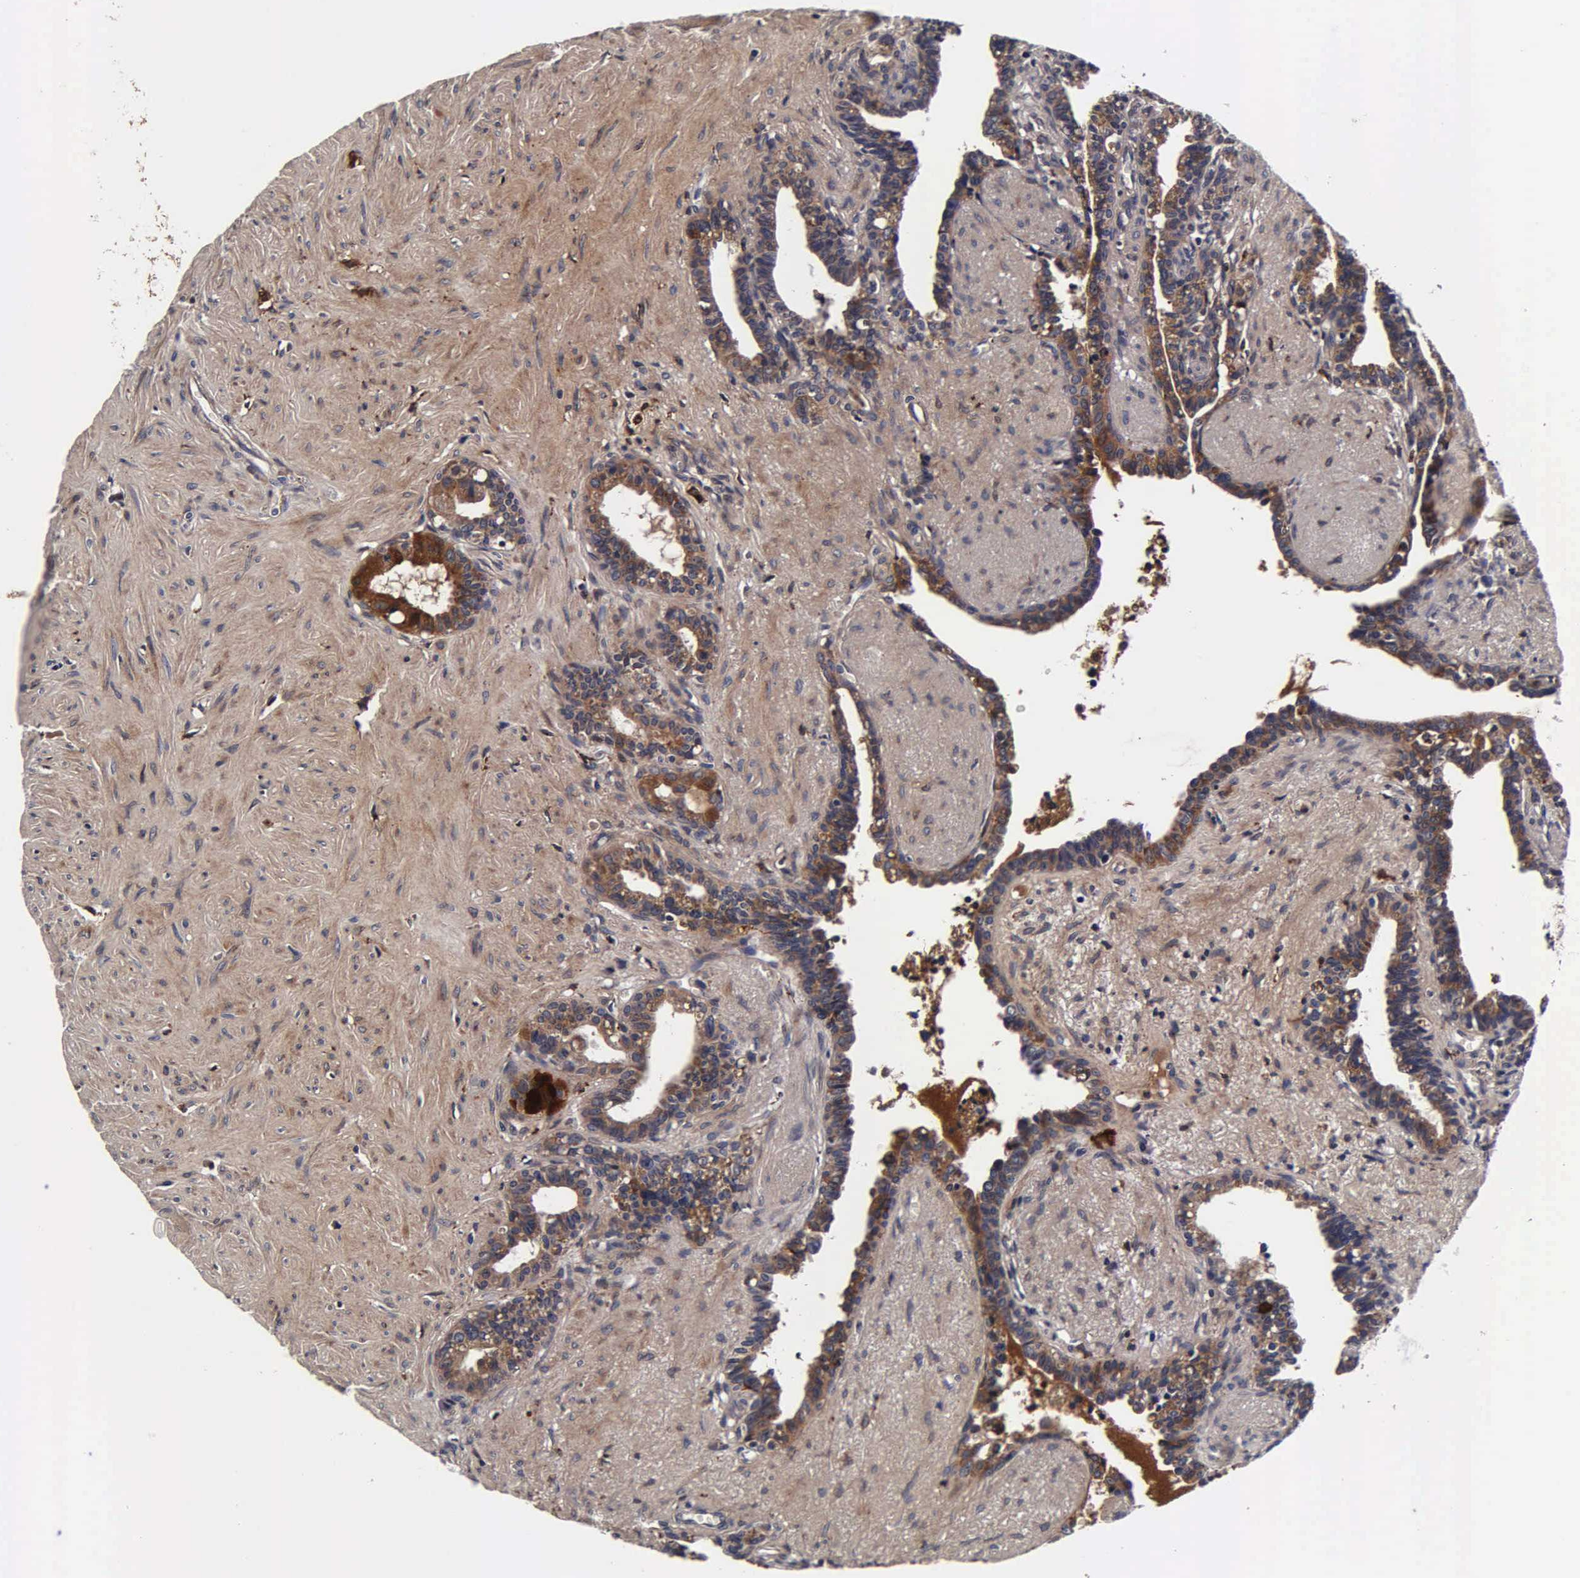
{"staining": {"intensity": "moderate", "quantity": "25%-75%", "location": "cytoplasmic/membranous"}, "tissue": "seminal vesicle", "cell_type": "Glandular cells", "image_type": "normal", "snomed": [{"axis": "morphology", "description": "Normal tissue, NOS"}, {"axis": "topography", "description": "Seminal veicle"}], "caption": "Seminal vesicle stained for a protein demonstrates moderate cytoplasmic/membranous positivity in glandular cells. Using DAB (3,3'-diaminobenzidine) (brown) and hematoxylin (blue) stains, captured at high magnification using brightfield microscopy.", "gene": "CST3", "patient": {"sex": "male", "age": 60}}